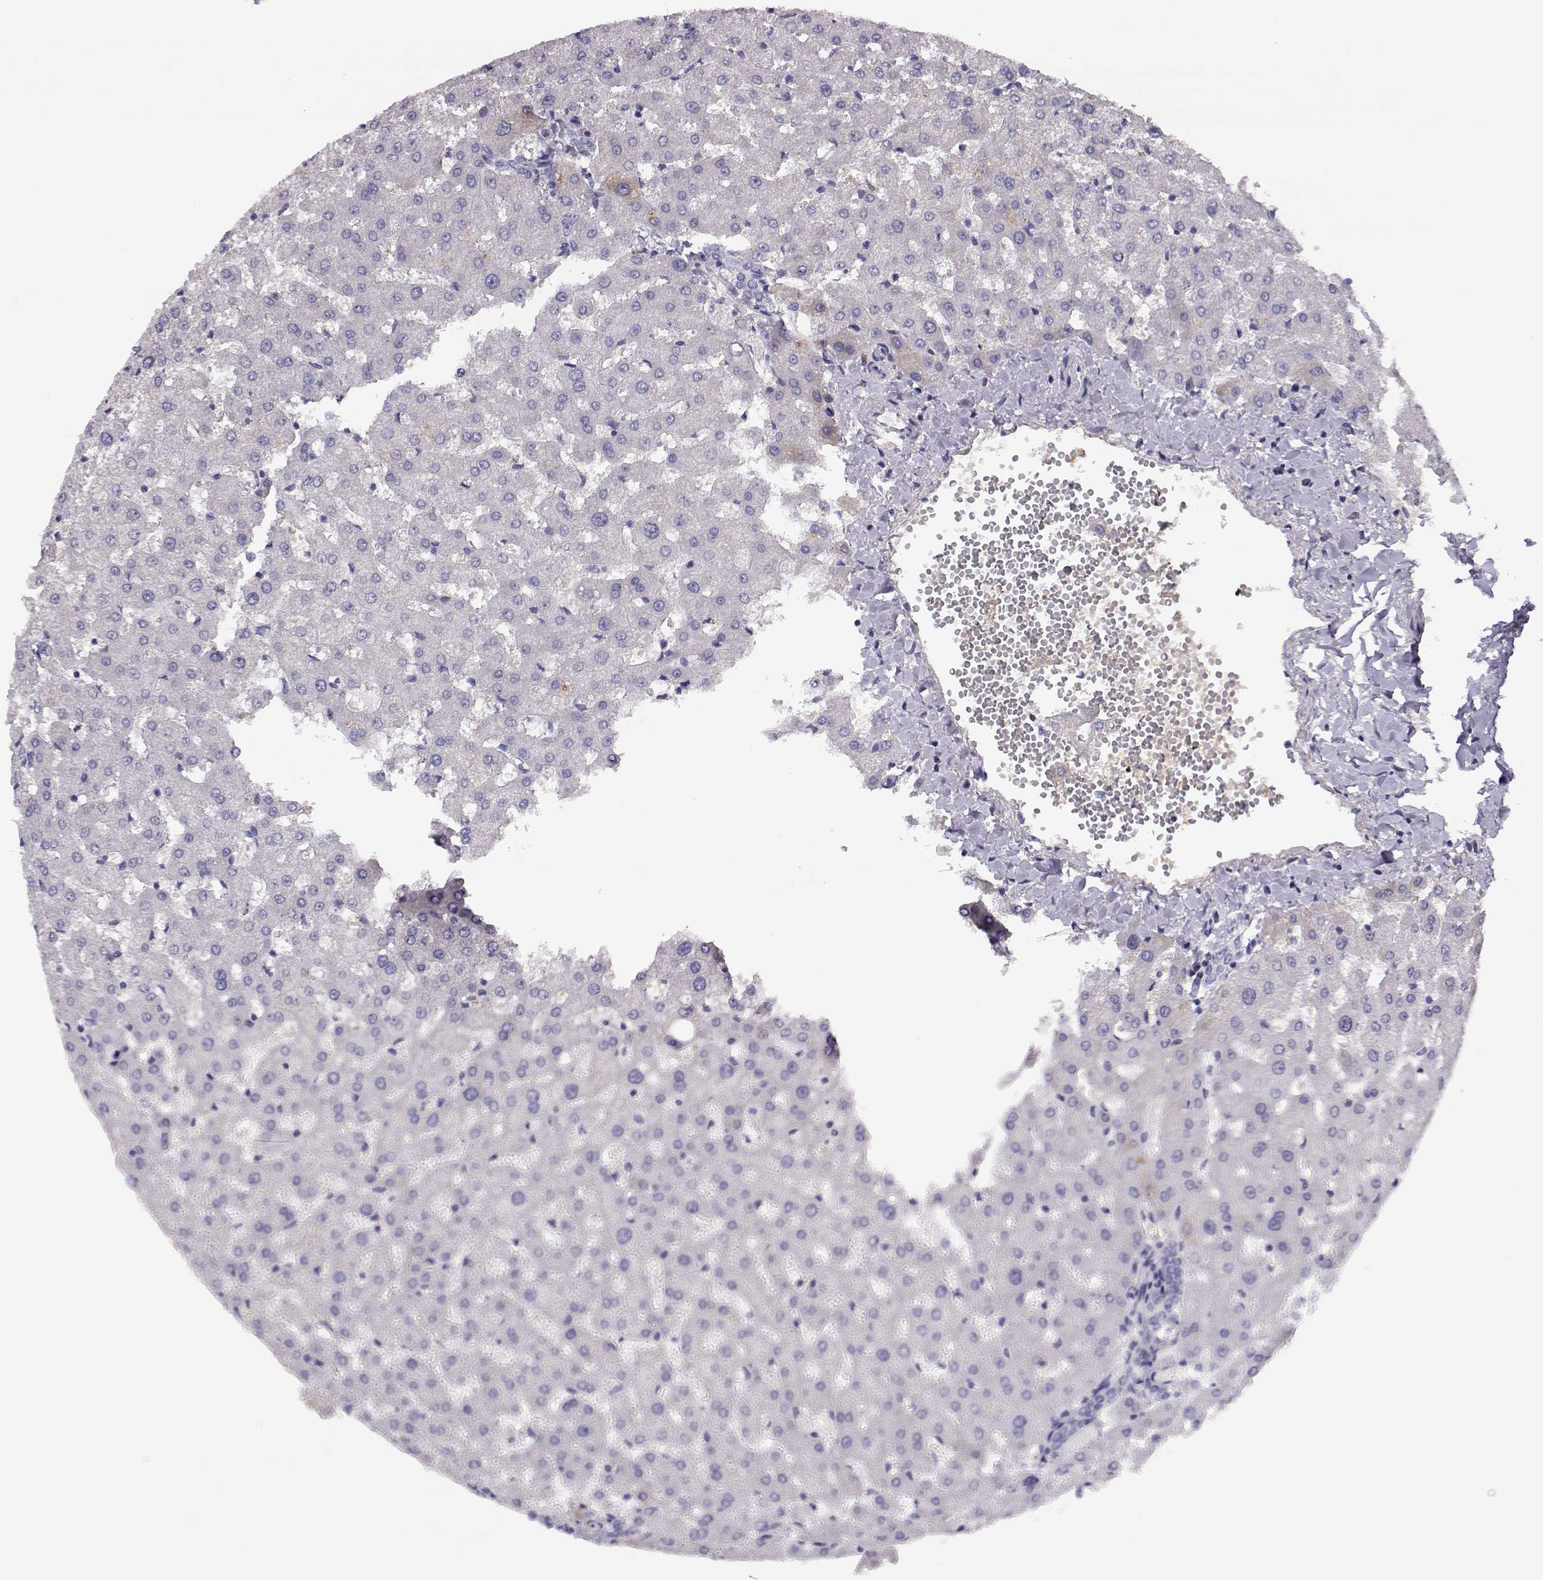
{"staining": {"intensity": "negative", "quantity": "none", "location": "none"}, "tissue": "liver", "cell_type": "Cholangiocytes", "image_type": "normal", "snomed": [{"axis": "morphology", "description": "Normal tissue, NOS"}, {"axis": "topography", "description": "Liver"}], "caption": "The image reveals no significant positivity in cholangiocytes of liver. Nuclei are stained in blue.", "gene": "SLCO6A1", "patient": {"sex": "female", "age": 50}}